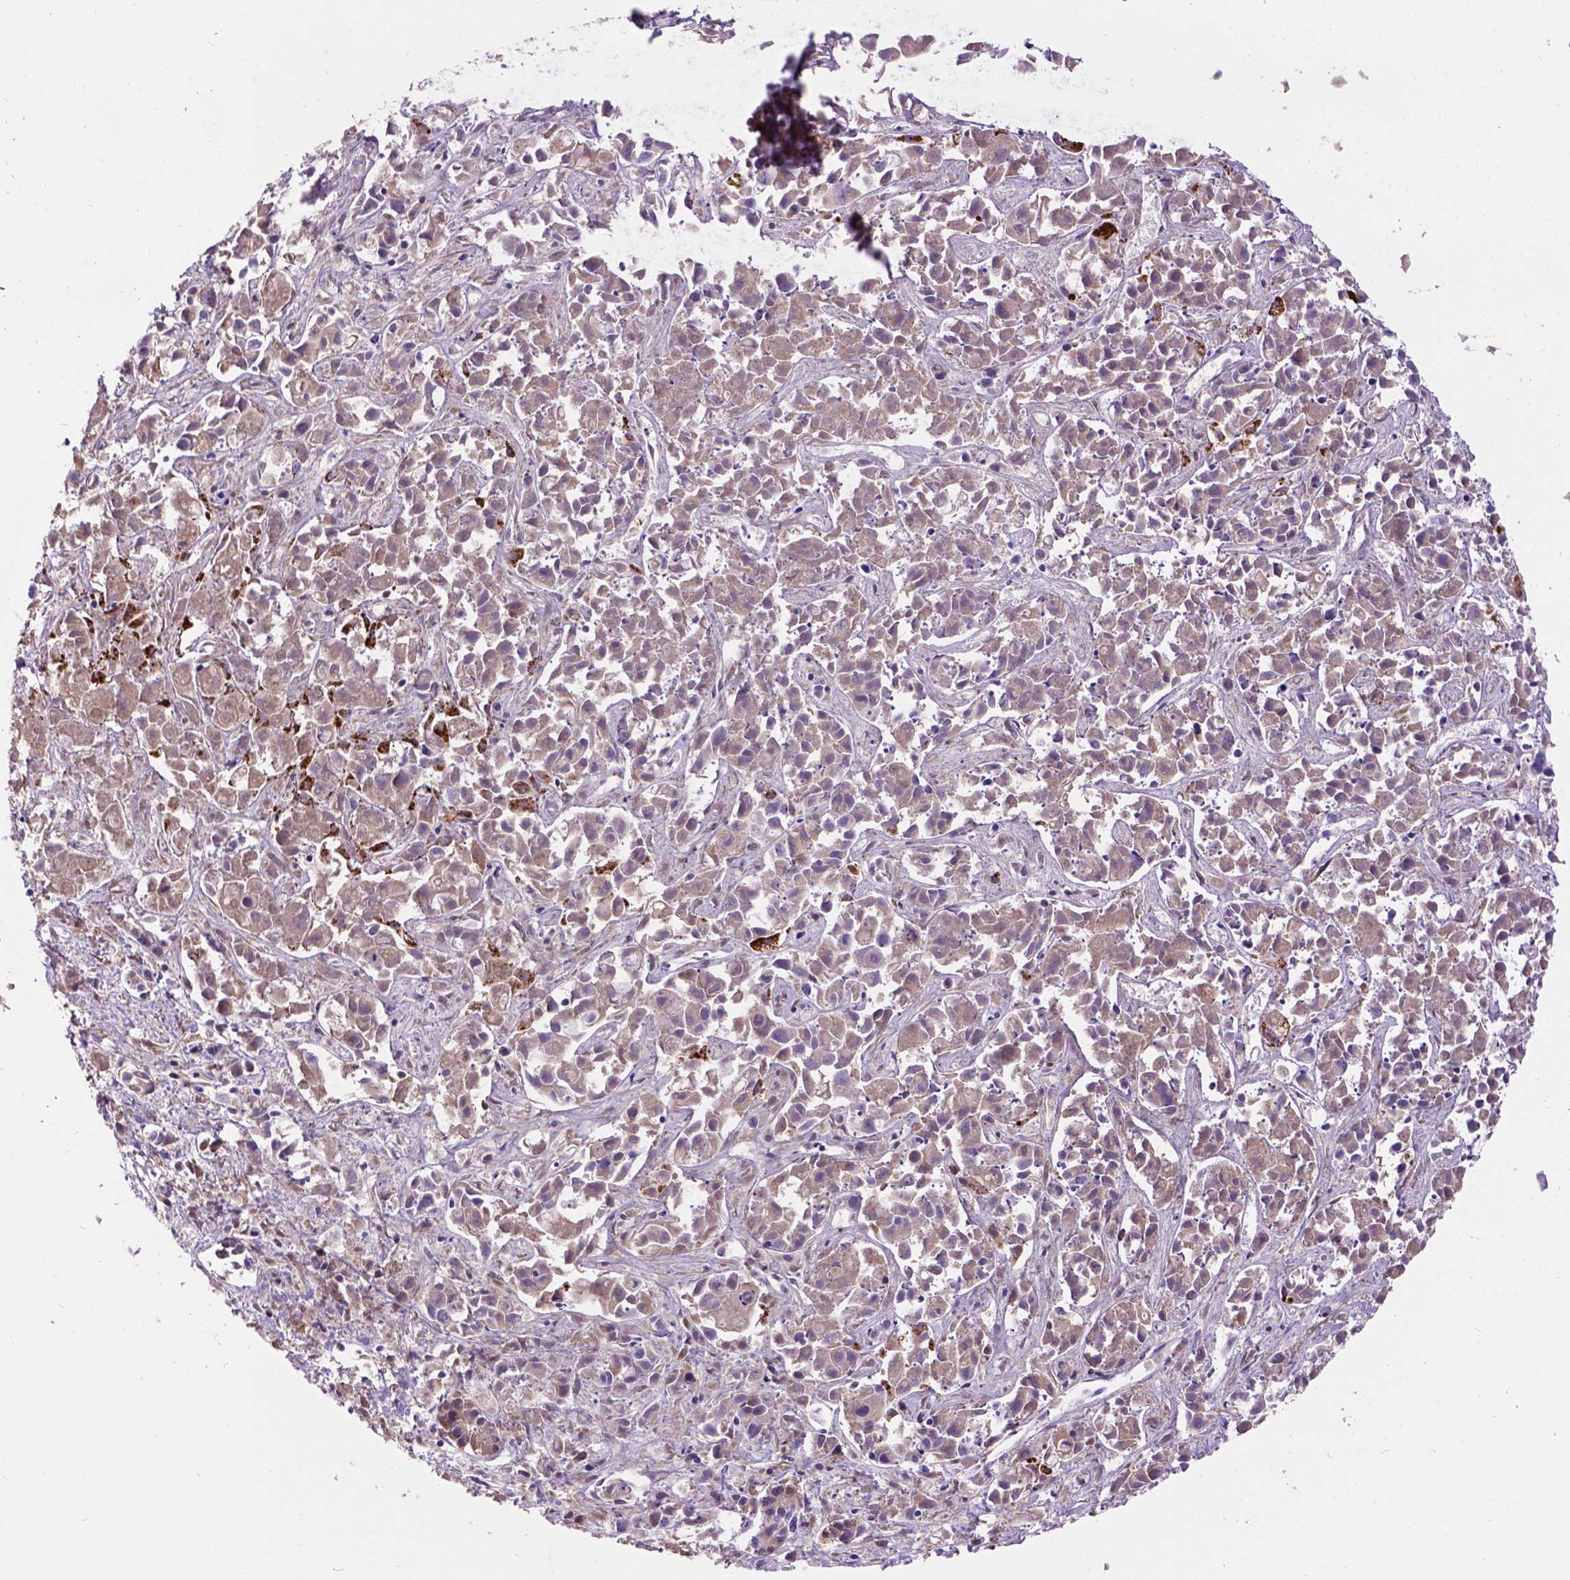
{"staining": {"intensity": "weak", "quantity": ">75%", "location": "cytoplasmic/membranous"}, "tissue": "liver cancer", "cell_type": "Tumor cells", "image_type": "cancer", "snomed": [{"axis": "morphology", "description": "Cholangiocarcinoma"}, {"axis": "topography", "description": "Liver"}], "caption": "The micrograph displays immunohistochemical staining of liver cancer (cholangiocarcinoma). There is weak cytoplasmic/membranous staining is appreciated in about >75% of tumor cells. The staining was performed using DAB (3,3'-diaminobenzidine) to visualize the protein expression in brown, while the nuclei were stained in blue with hematoxylin (Magnification: 20x).", "gene": "L2HGDH", "patient": {"sex": "female", "age": 81}}